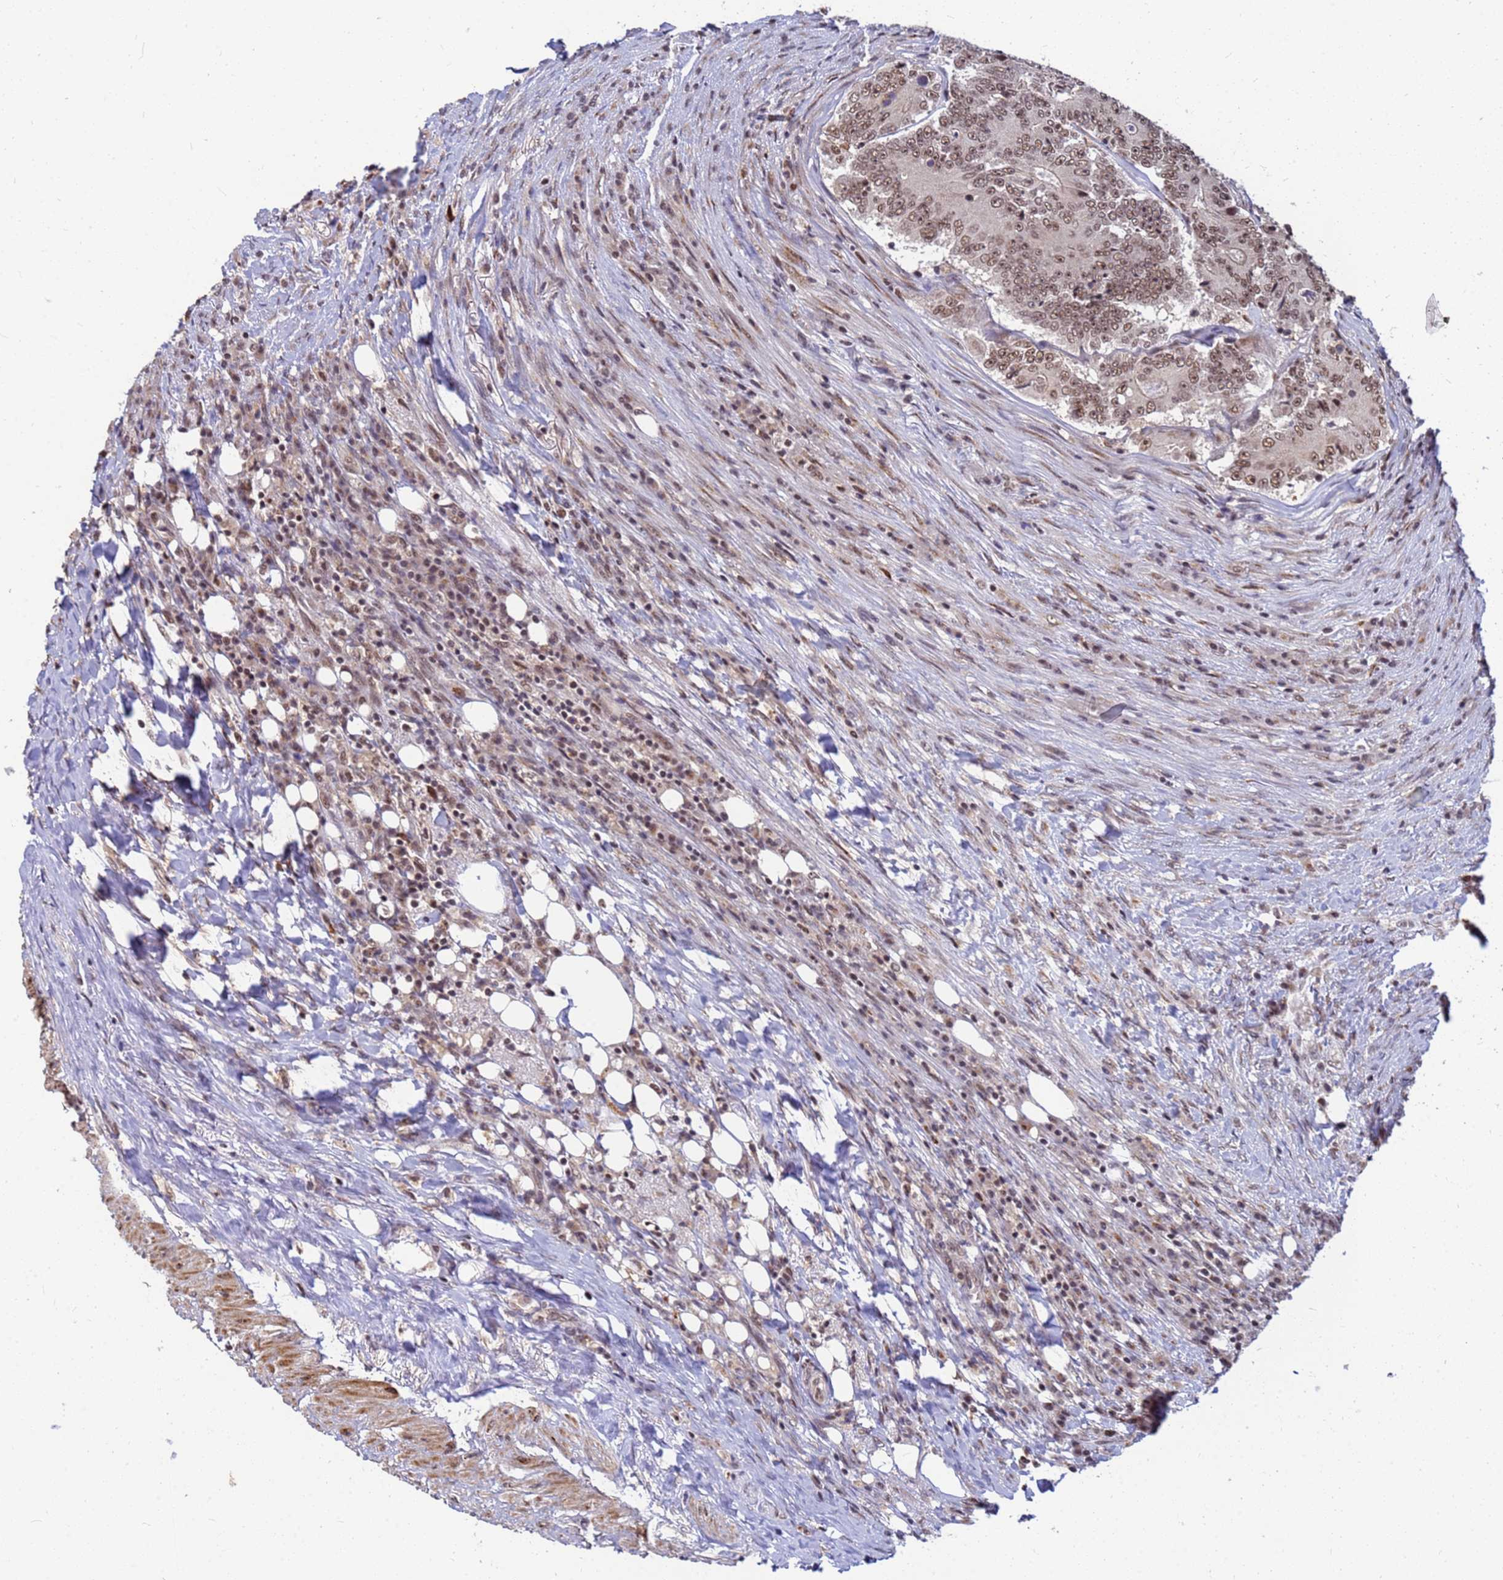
{"staining": {"intensity": "moderate", "quantity": ">75%", "location": "nuclear"}, "tissue": "colorectal cancer", "cell_type": "Tumor cells", "image_type": "cancer", "snomed": [{"axis": "morphology", "description": "Adenocarcinoma, NOS"}, {"axis": "topography", "description": "Colon"}], "caption": "Immunohistochemistry (IHC) photomicrograph of neoplastic tissue: human colorectal cancer stained using IHC exhibits medium levels of moderate protein expression localized specifically in the nuclear of tumor cells, appearing as a nuclear brown color.", "gene": "NCBP2", "patient": {"sex": "male", "age": 83}}